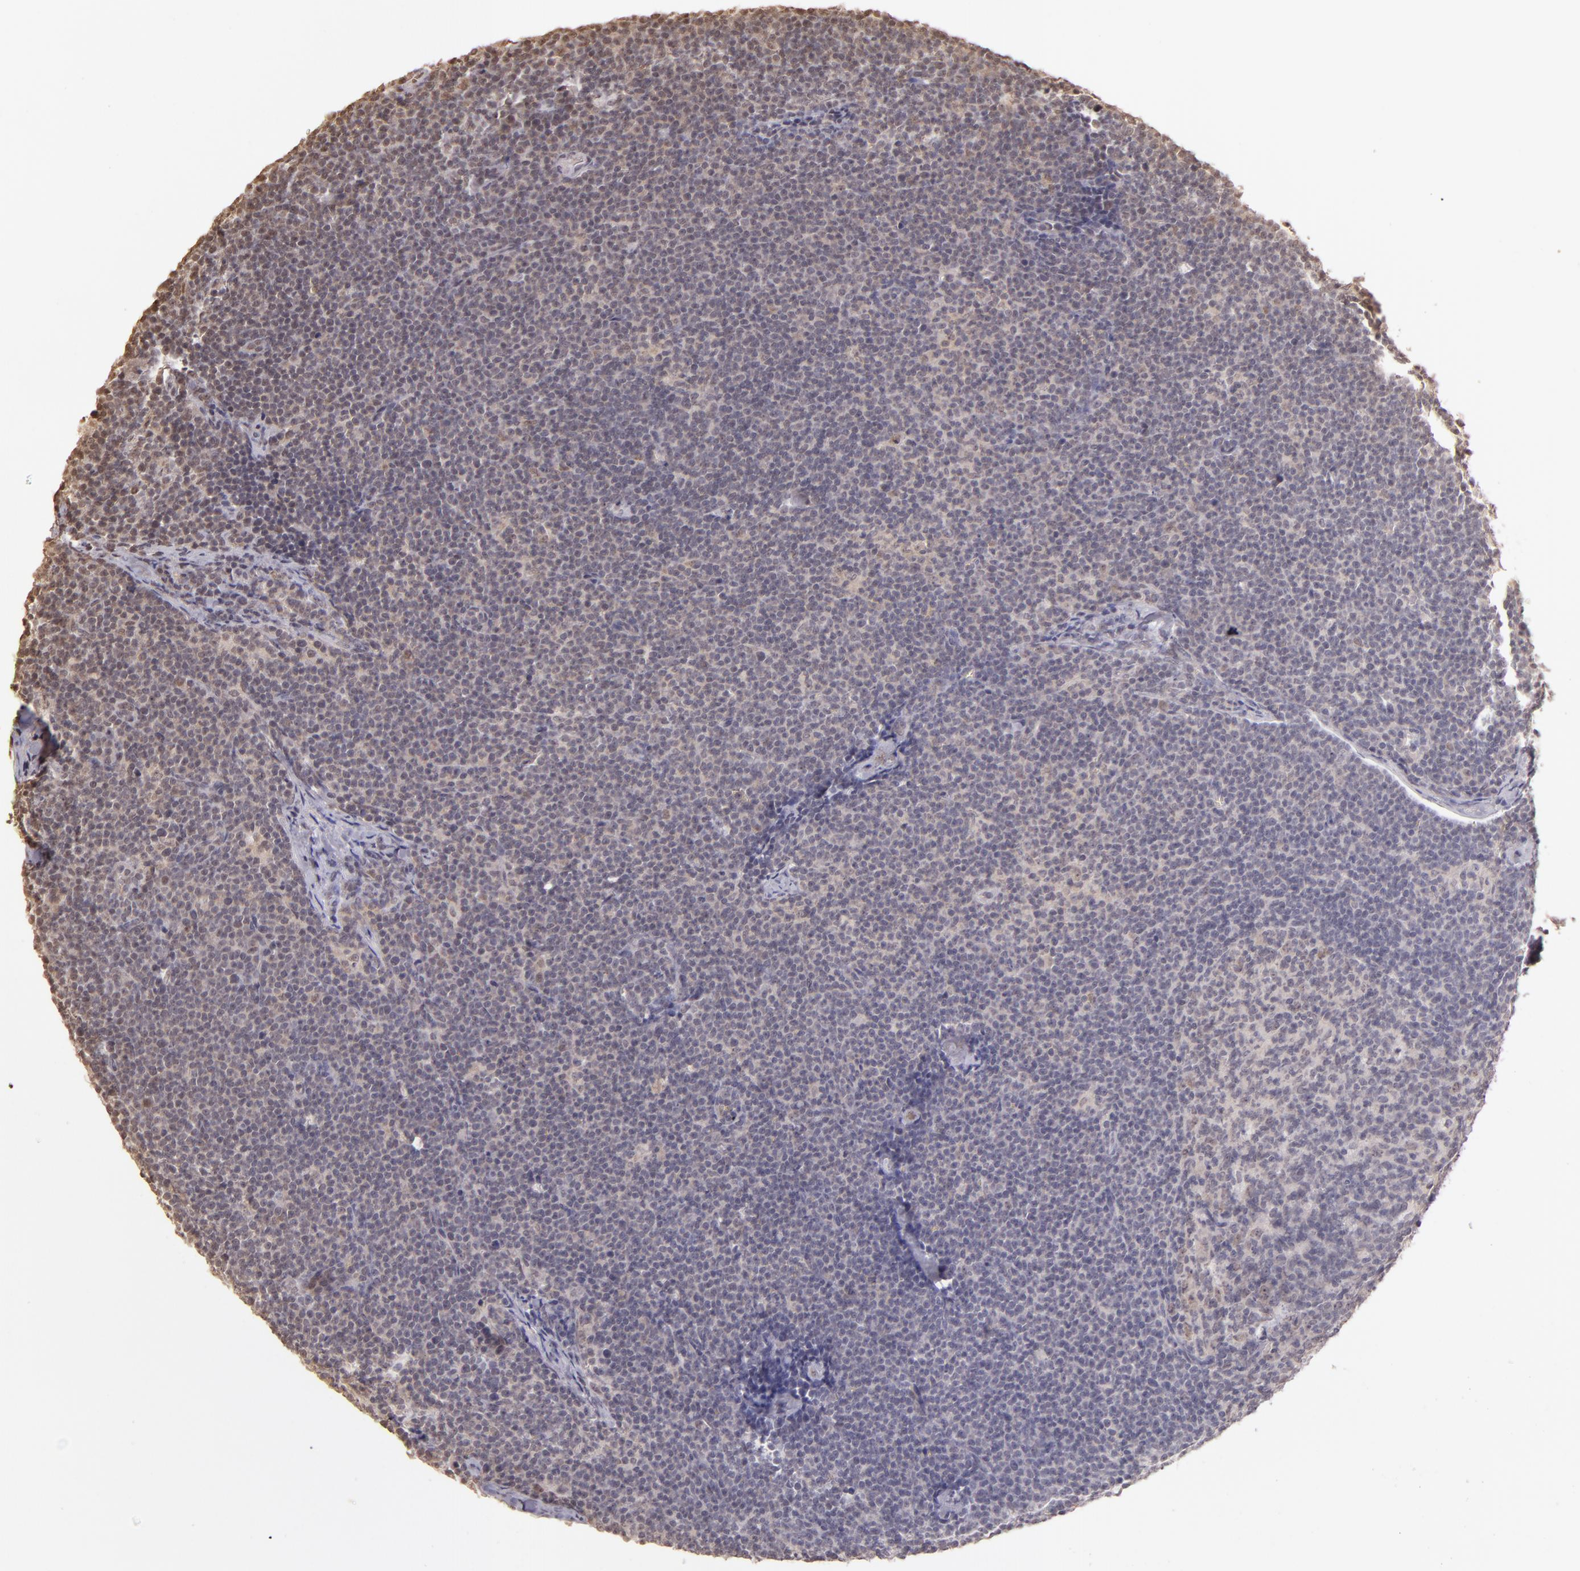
{"staining": {"intensity": "negative", "quantity": "none", "location": "none"}, "tissue": "lymphoma", "cell_type": "Tumor cells", "image_type": "cancer", "snomed": [{"axis": "morphology", "description": "Malignant lymphoma, non-Hodgkin's type, High grade"}, {"axis": "topography", "description": "Lymph node"}], "caption": "DAB immunohistochemical staining of human lymphoma displays no significant positivity in tumor cells.", "gene": "CUL1", "patient": {"sex": "female", "age": 58}}